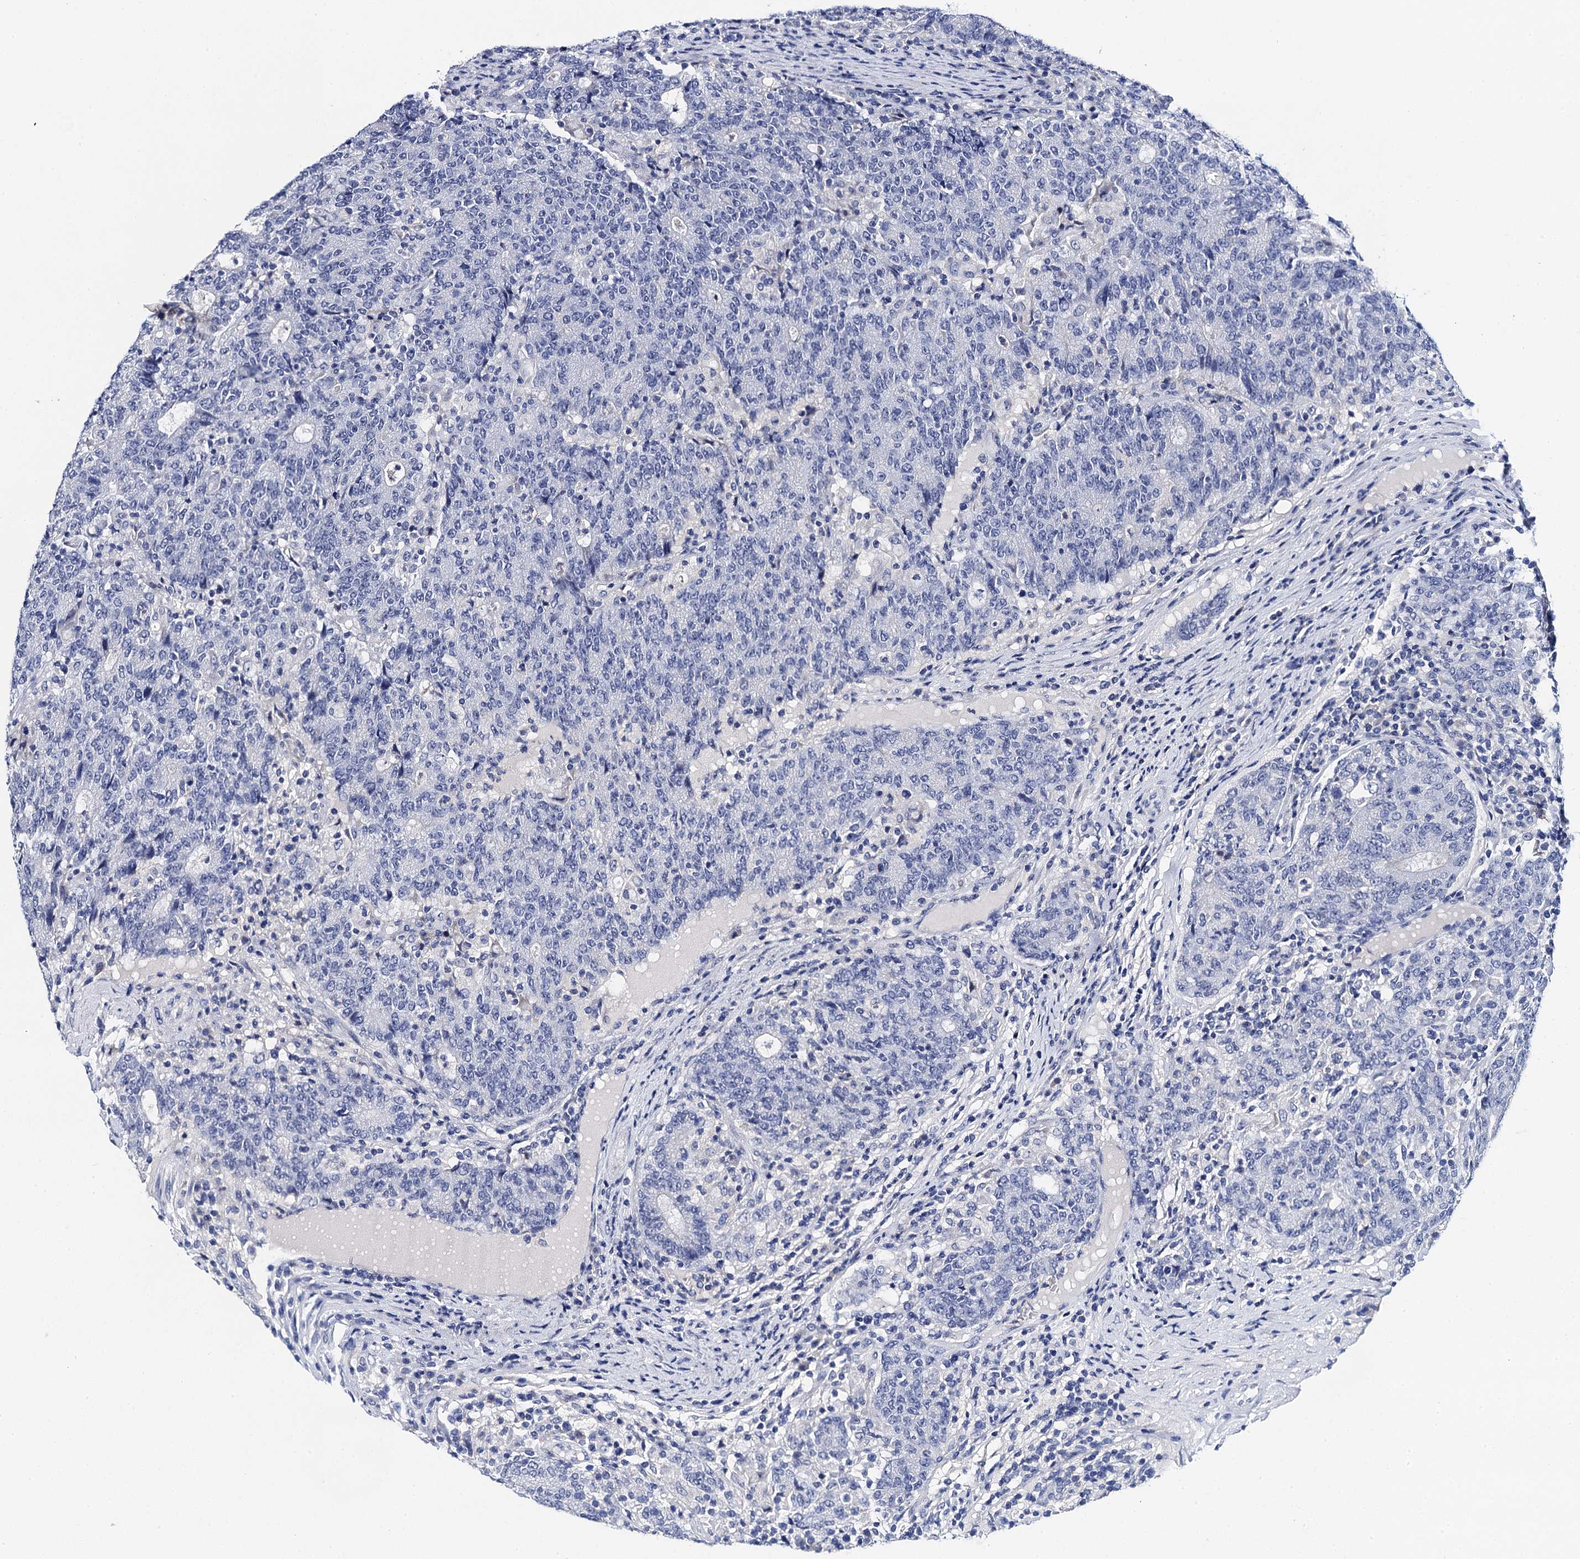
{"staining": {"intensity": "negative", "quantity": "none", "location": "none"}, "tissue": "colorectal cancer", "cell_type": "Tumor cells", "image_type": "cancer", "snomed": [{"axis": "morphology", "description": "Adenocarcinoma, NOS"}, {"axis": "topography", "description": "Colon"}], "caption": "An immunohistochemistry (IHC) photomicrograph of adenocarcinoma (colorectal) is shown. There is no staining in tumor cells of adenocarcinoma (colorectal).", "gene": "LYPD3", "patient": {"sex": "female", "age": 75}}